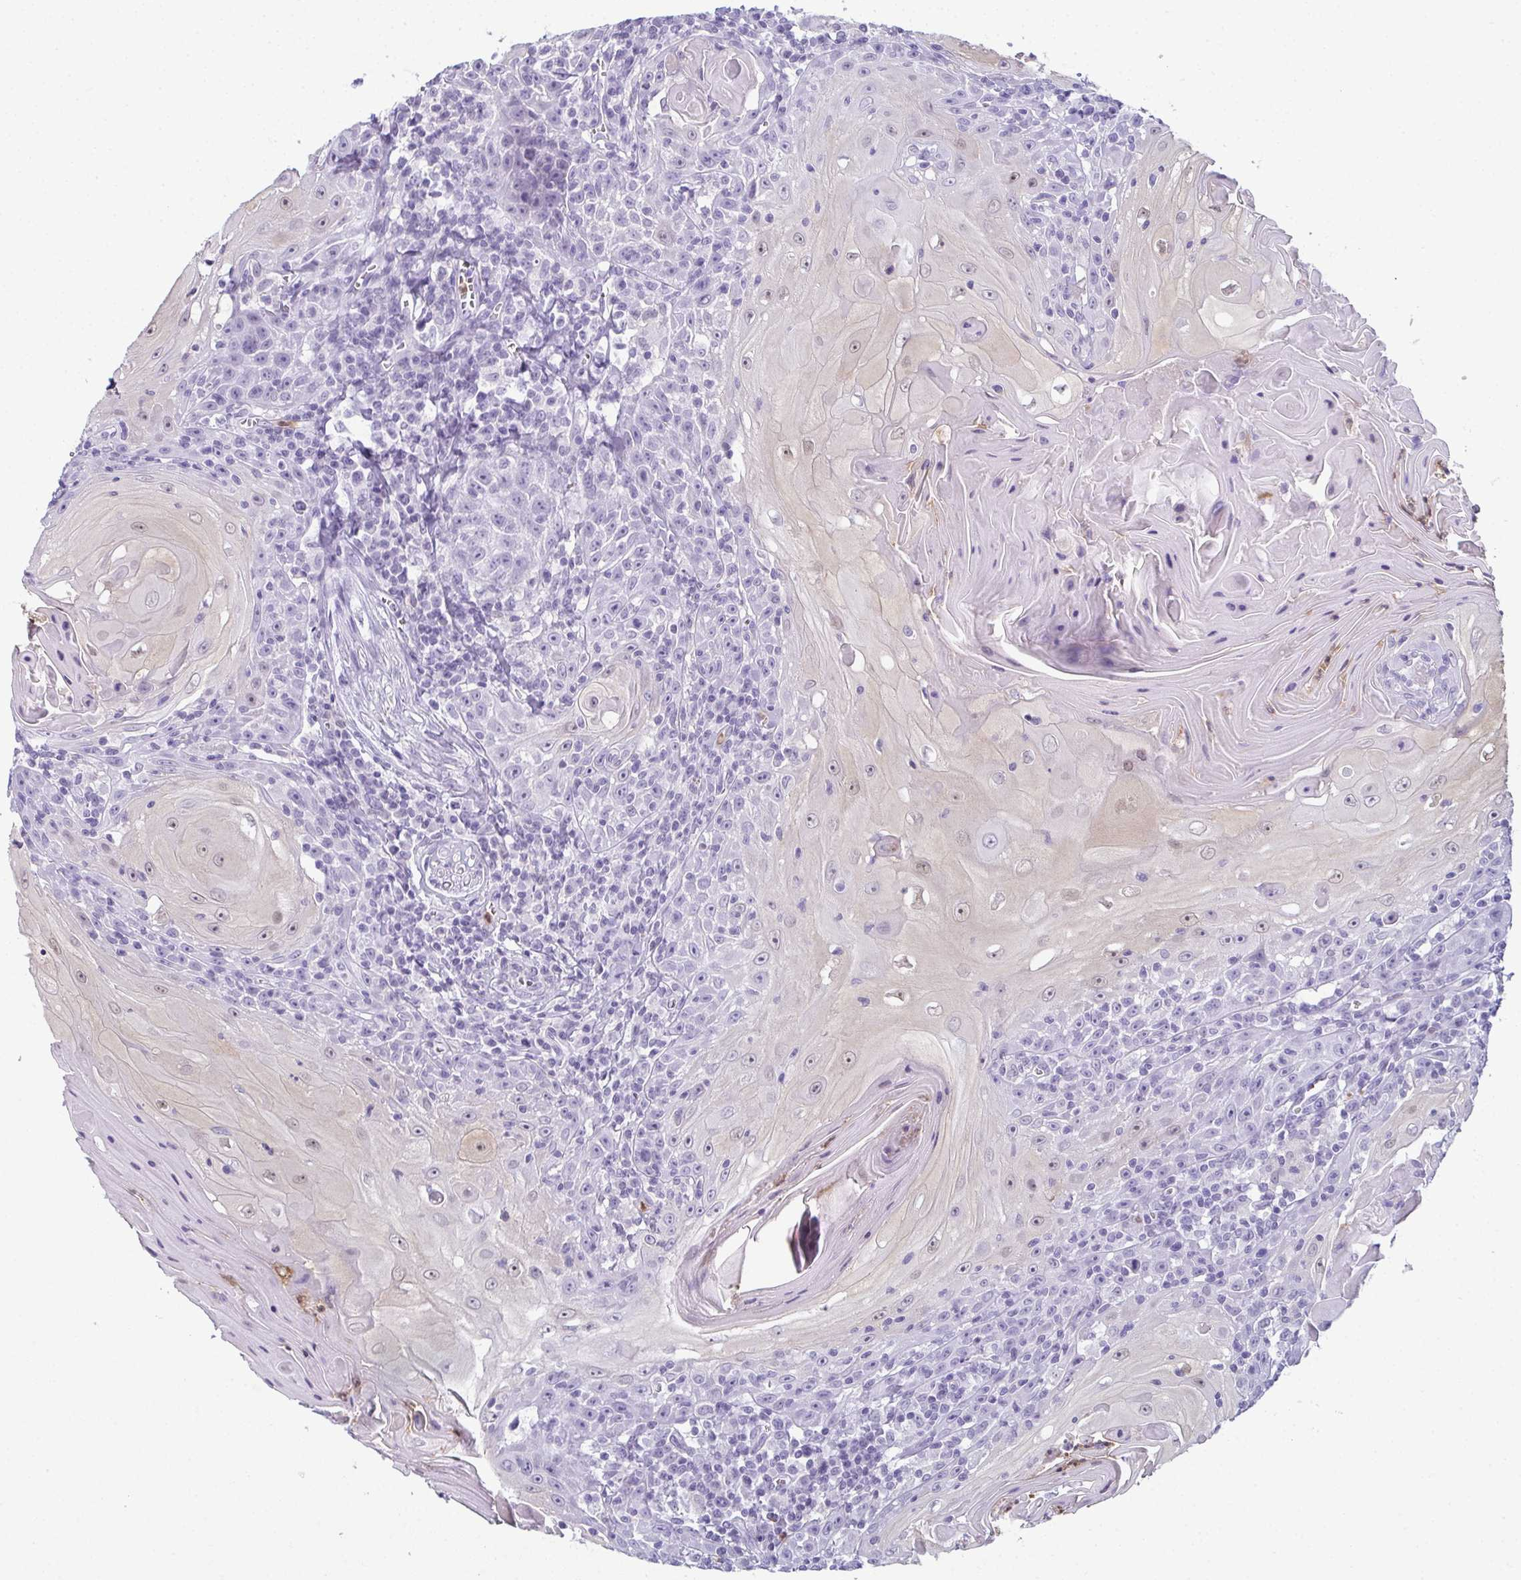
{"staining": {"intensity": "negative", "quantity": "none", "location": "none"}, "tissue": "head and neck cancer", "cell_type": "Tumor cells", "image_type": "cancer", "snomed": [{"axis": "morphology", "description": "Squamous cell carcinoma, NOS"}, {"axis": "topography", "description": "Head-Neck"}], "caption": "IHC image of neoplastic tissue: human head and neck cancer stained with DAB shows no significant protein positivity in tumor cells.", "gene": "CDA", "patient": {"sex": "male", "age": 52}}